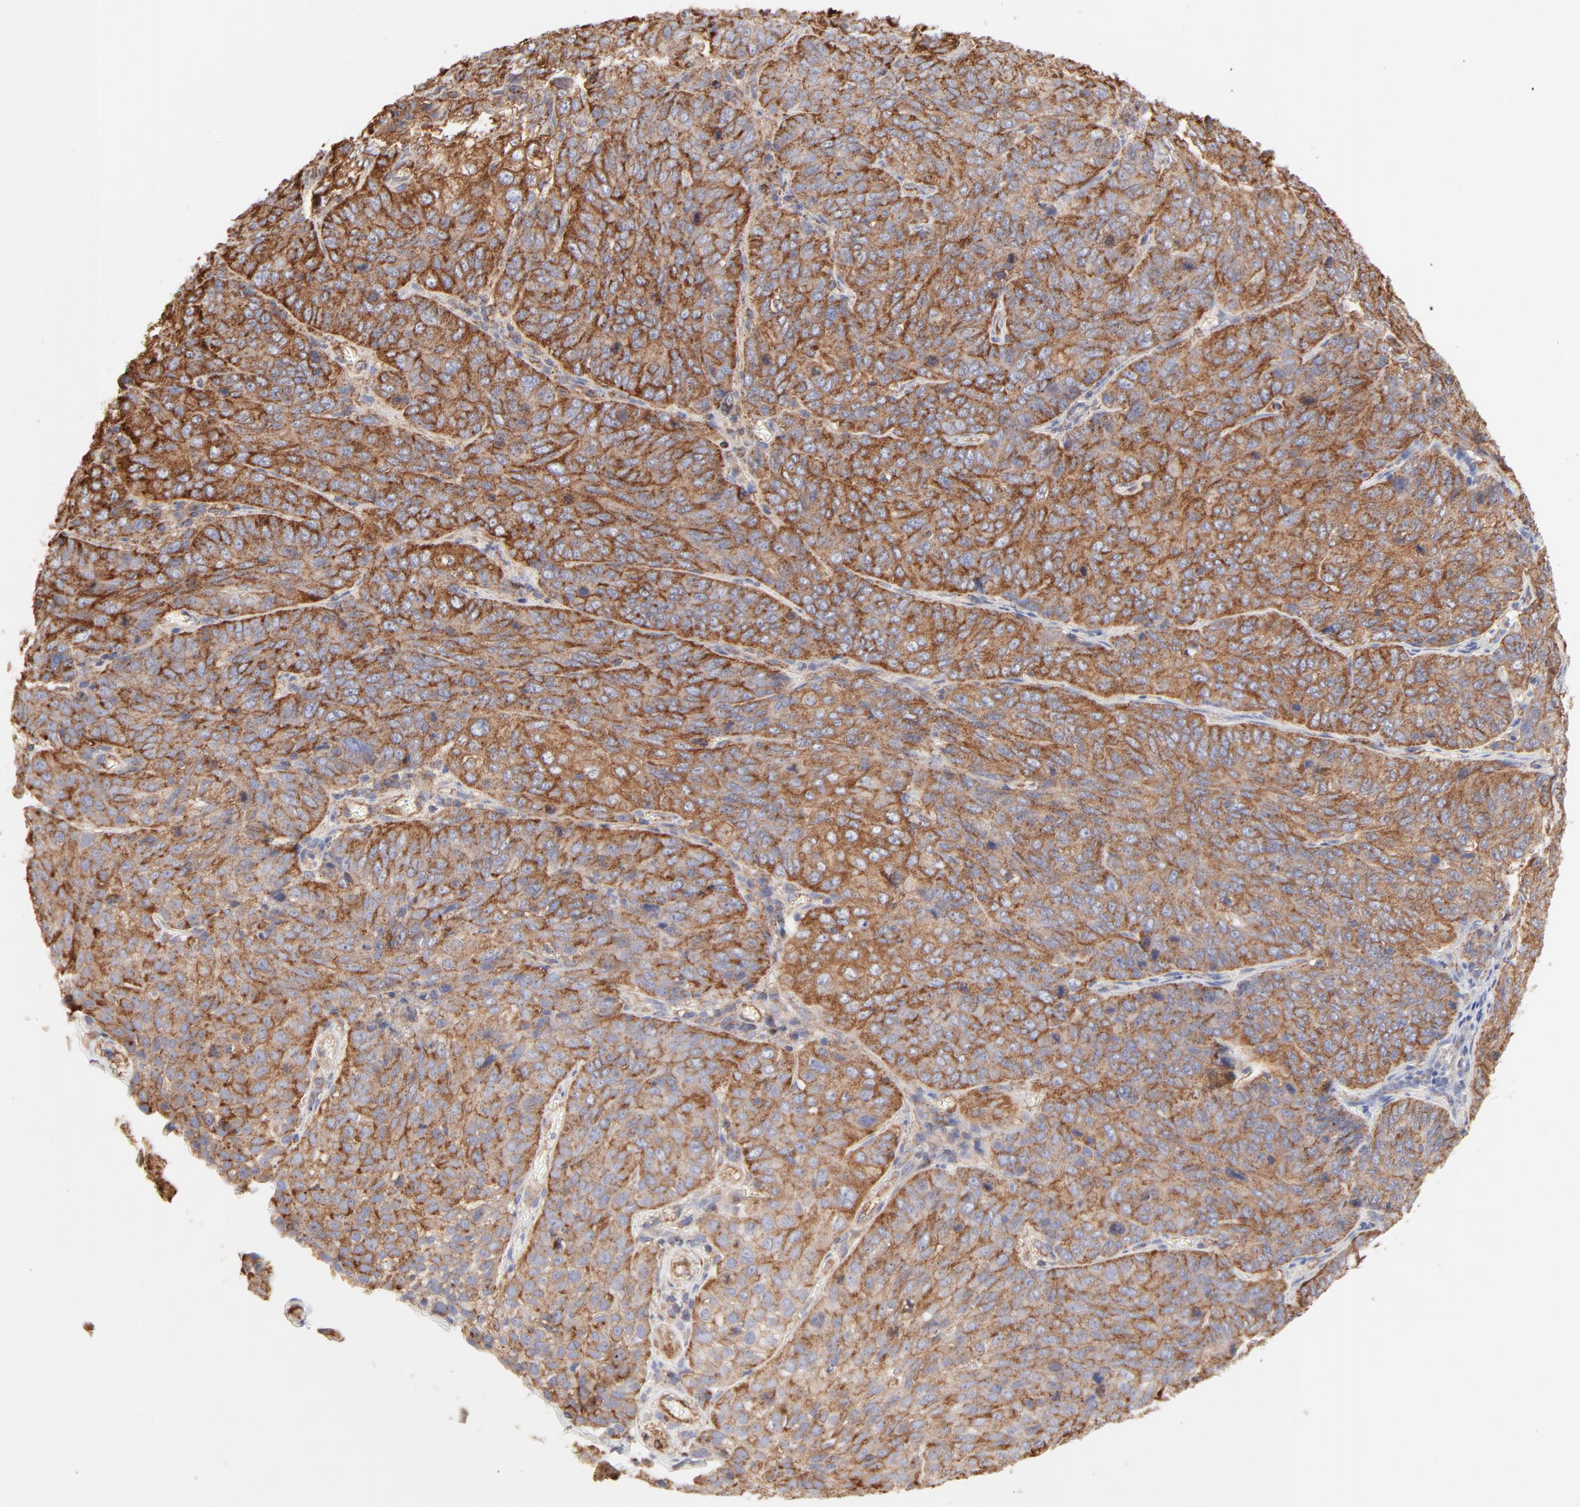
{"staining": {"intensity": "strong", "quantity": ">75%", "location": "cytoplasmic/membranous"}, "tissue": "cervical cancer", "cell_type": "Tumor cells", "image_type": "cancer", "snomed": [{"axis": "morphology", "description": "Squamous cell carcinoma, NOS"}, {"axis": "topography", "description": "Cervix"}], "caption": "Protein staining reveals strong cytoplasmic/membranous staining in approximately >75% of tumor cells in cervical squamous cell carcinoma.", "gene": "CLTB", "patient": {"sex": "female", "age": 38}}